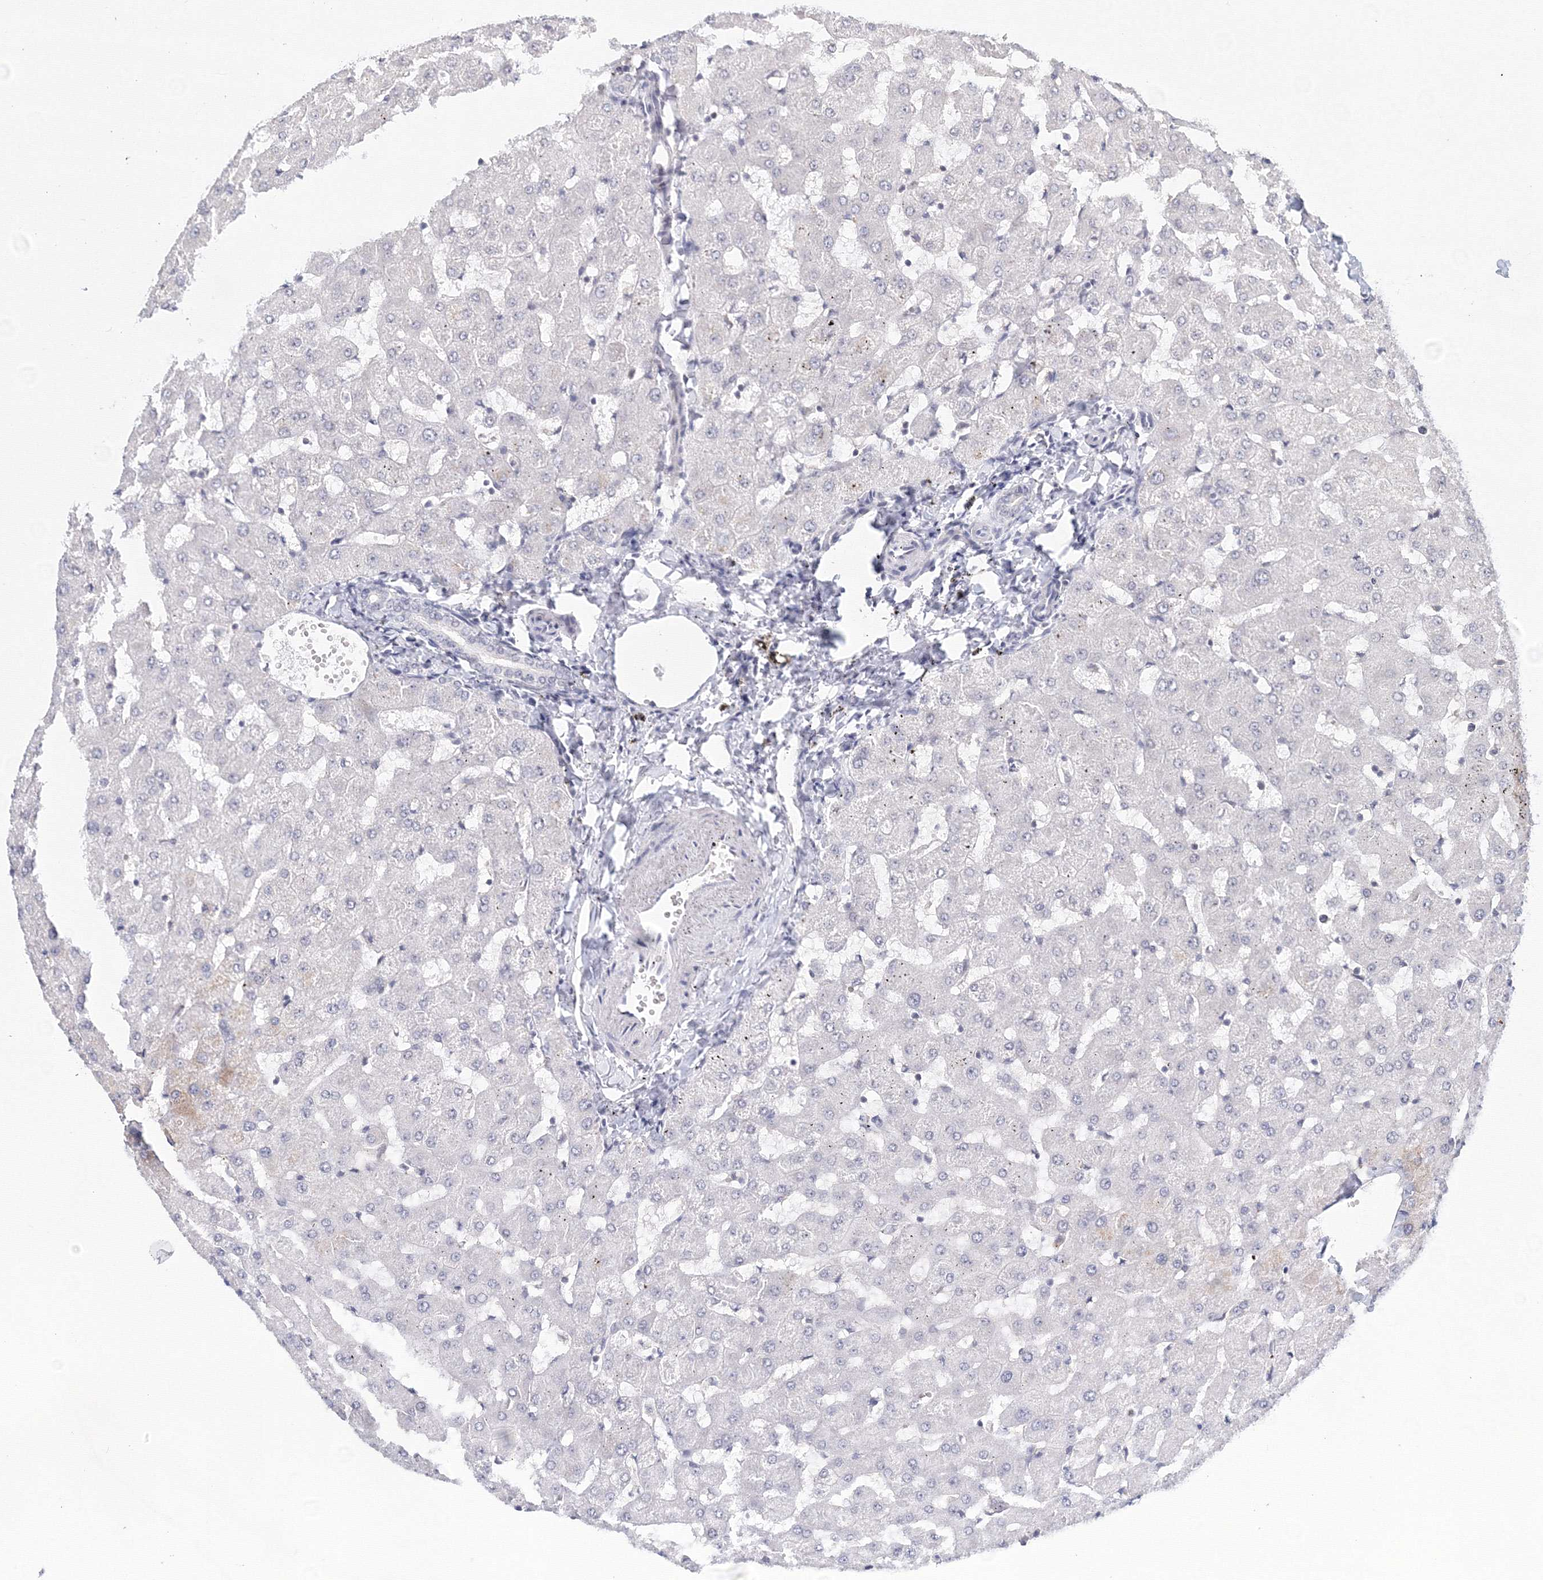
{"staining": {"intensity": "negative", "quantity": "none", "location": "none"}, "tissue": "liver", "cell_type": "Cholangiocytes", "image_type": "normal", "snomed": [{"axis": "morphology", "description": "Normal tissue, NOS"}, {"axis": "topography", "description": "Liver"}], "caption": "IHC of normal liver exhibits no expression in cholangiocytes. (DAB (3,3'-diaminobenzidine) immunohistochemistry (IHC) with hematoxylin counter stain).", "gene": "SLC7A7", "patient": {"sex": "female", "age": 63}}